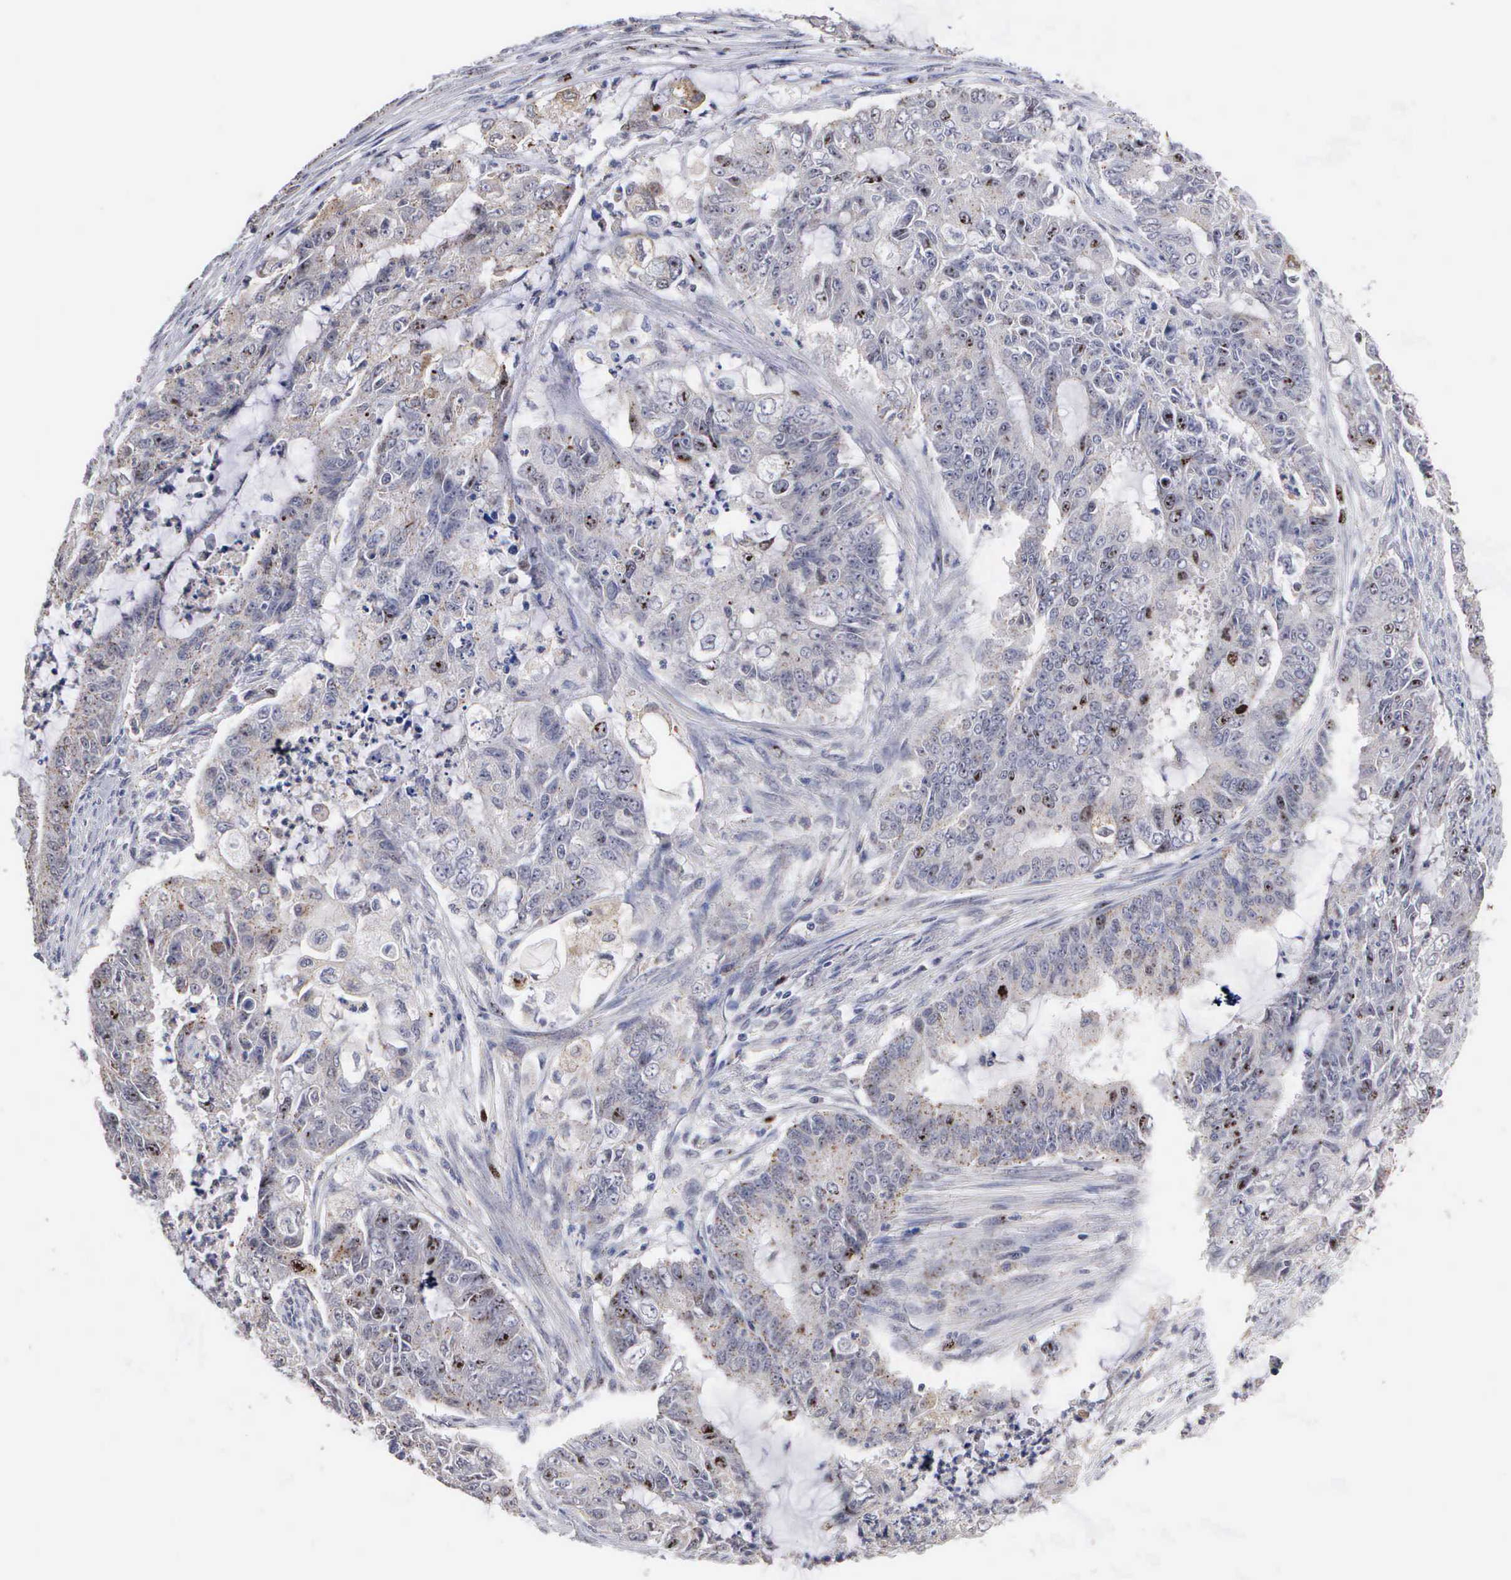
{"staining": {"intensity": "weak", "quantity": ">75%", "location": "nuclear"}, "tissue": "endometrial cancer", "cell_type": "Tumor cells", "image_type": "cancer", "snomed": [{"axis": "morphology", "description": "Adenocarcinoma, NOS"}, {"axis": "topography", "description": "Endometrium"}], "caption": "Endometrial cancer (adenocarcinoma) stained with immunohistochemistry (IHC) displays weak nuclear staining in about >75% of tumor cells.", "gene": "KDM6A", "patient": {"sex": "female", "age": 75}}